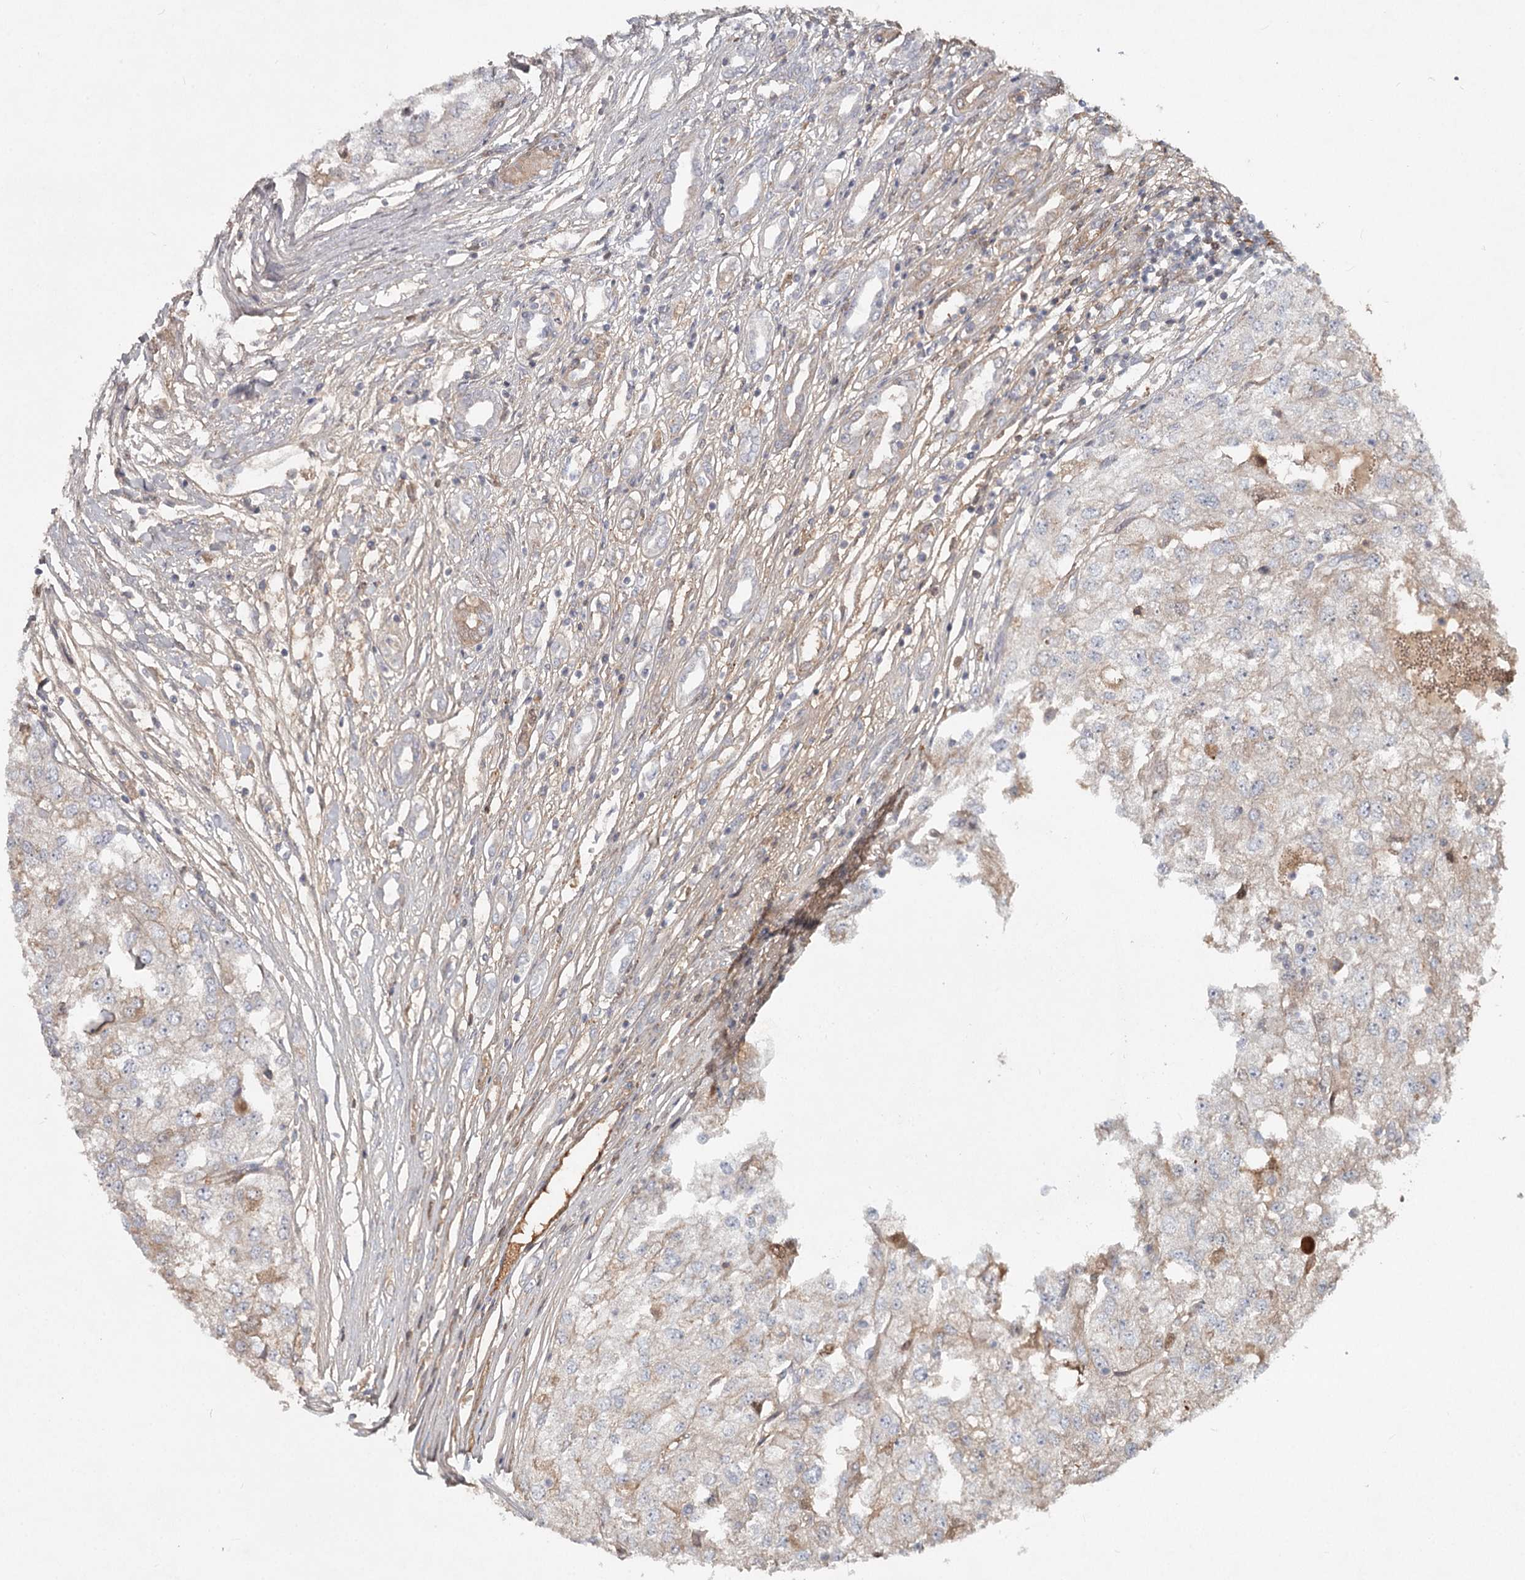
{"staining": {"intensity": "negative", "quantity": "none", "location": "none"}, "tissue": "renal cancer", "cell_type": "Tumor cells", "image_type": "cancer", "snomed": [{"axis": "morphology", "description": "Adenocarcinoma, NOS"}, {"axis": "topography", "description": "Kidney"}], "caption": "Immunohistochemistry photomicrograph of neoplastic tissue: human renal cancer stained with DAB shows no significant protein expression in tumor cells.", "gene": "DHRS9", "patient": {"sex": "female", "age": 54}}